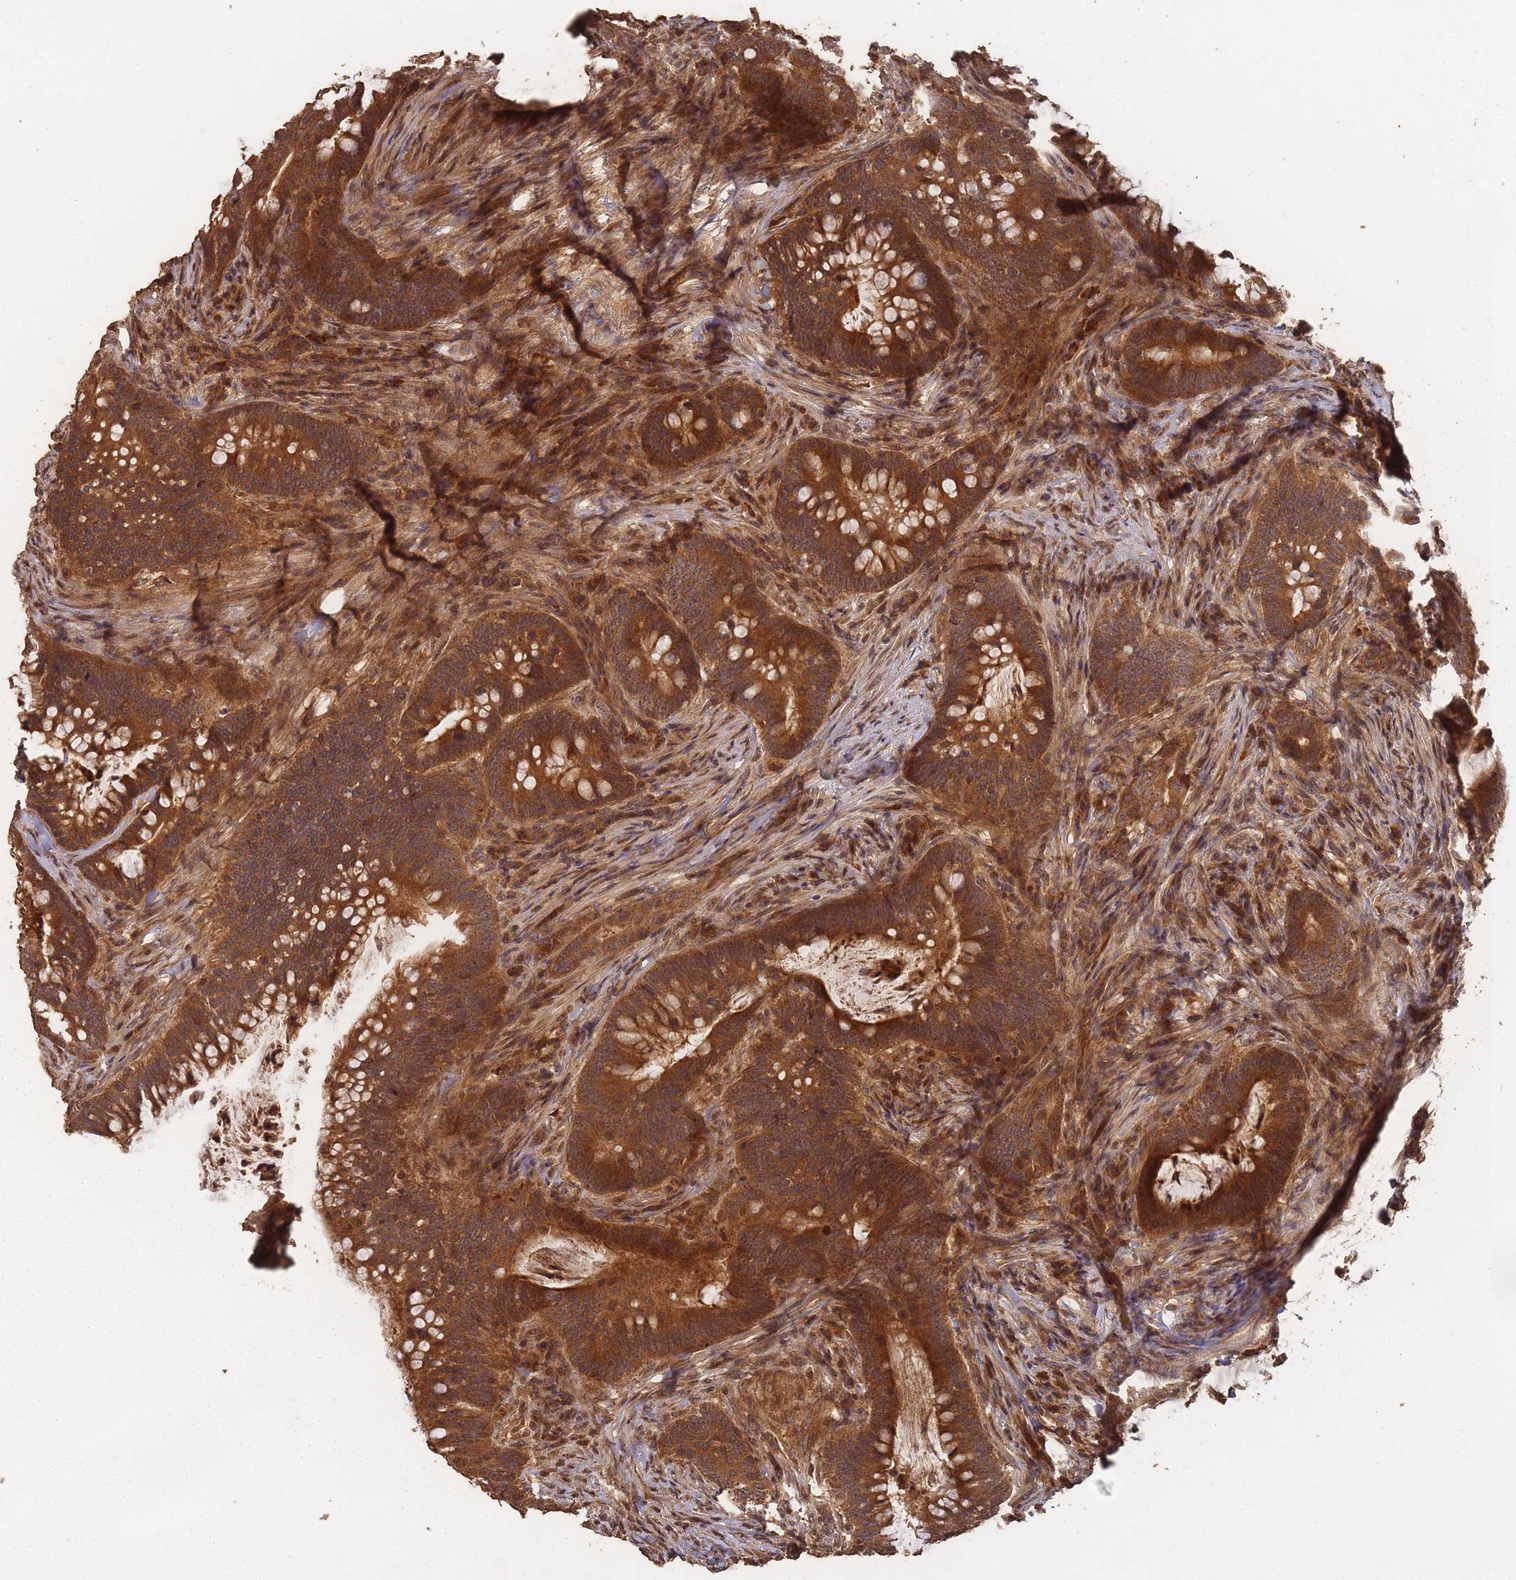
{"staining": {"intensity": "strong", "quantity": ">75%", "location": "cytoplasmic/membranous,nuclear"}, "tissue": "colorectal cancer", "cell_type": "Tumor cells", "image_type": "cancer", "snomed": [{"axis": "morphology", "description": "Adenocarcinoma, NOS"}, {"axis": "topography", "description": "Colon"}], "caption": "Protein analysis of colorectal cancer (adenocarcinoma) tissue reveals strong cytoplasmic/membranous and nuclear staining in about >75% of tumor cells. The staining was performed using DAB to visualize the protein expression in brown, while the nuclei were stained in blue with hematoxylin (Magnification: 20x).", "gene": "ALKBH1", "patient": {"sex": "female", "age": 66}}